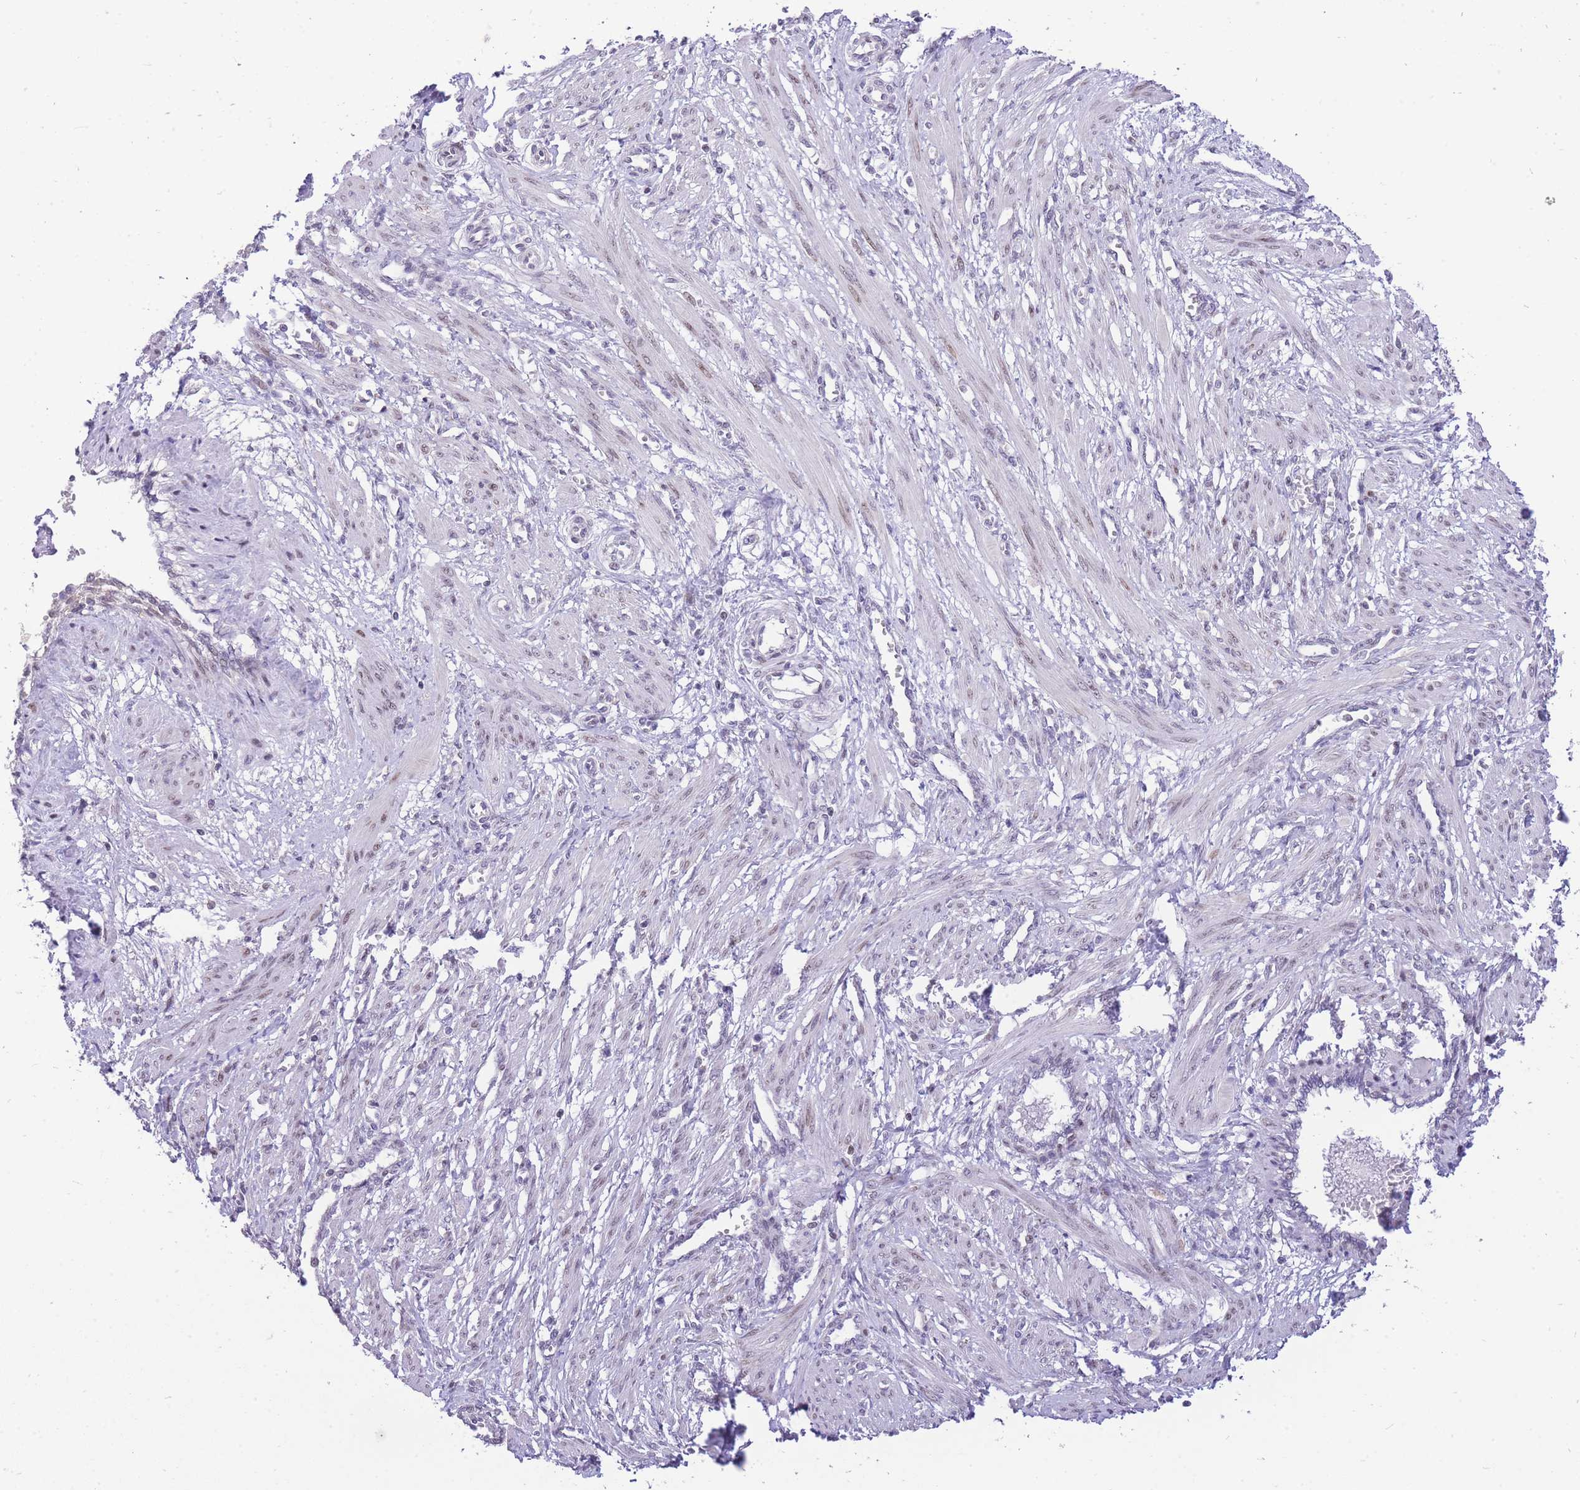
{"staining": {"intensity": "moderate", "quantity": "25%-75%", "location": "nuclear"}, "tissue": "smooth muscle", "cell_type": "Smooth muscle cells", "image_type": "normal", "snomed": [{"axis": "morphology", "description": "Normal tissue, NOS"}, {"axis": "topography", "description": "Endometrium"}], "caption": "A high-resolution photomicrograph shows immunohistochemistry staining of normal smooth muscle, which displays moderate nuclear positivity in approximately 25%-75% of smooth muscle cells.", "gene": "STK39", "patient": {"sex": "female", "age": 33}}